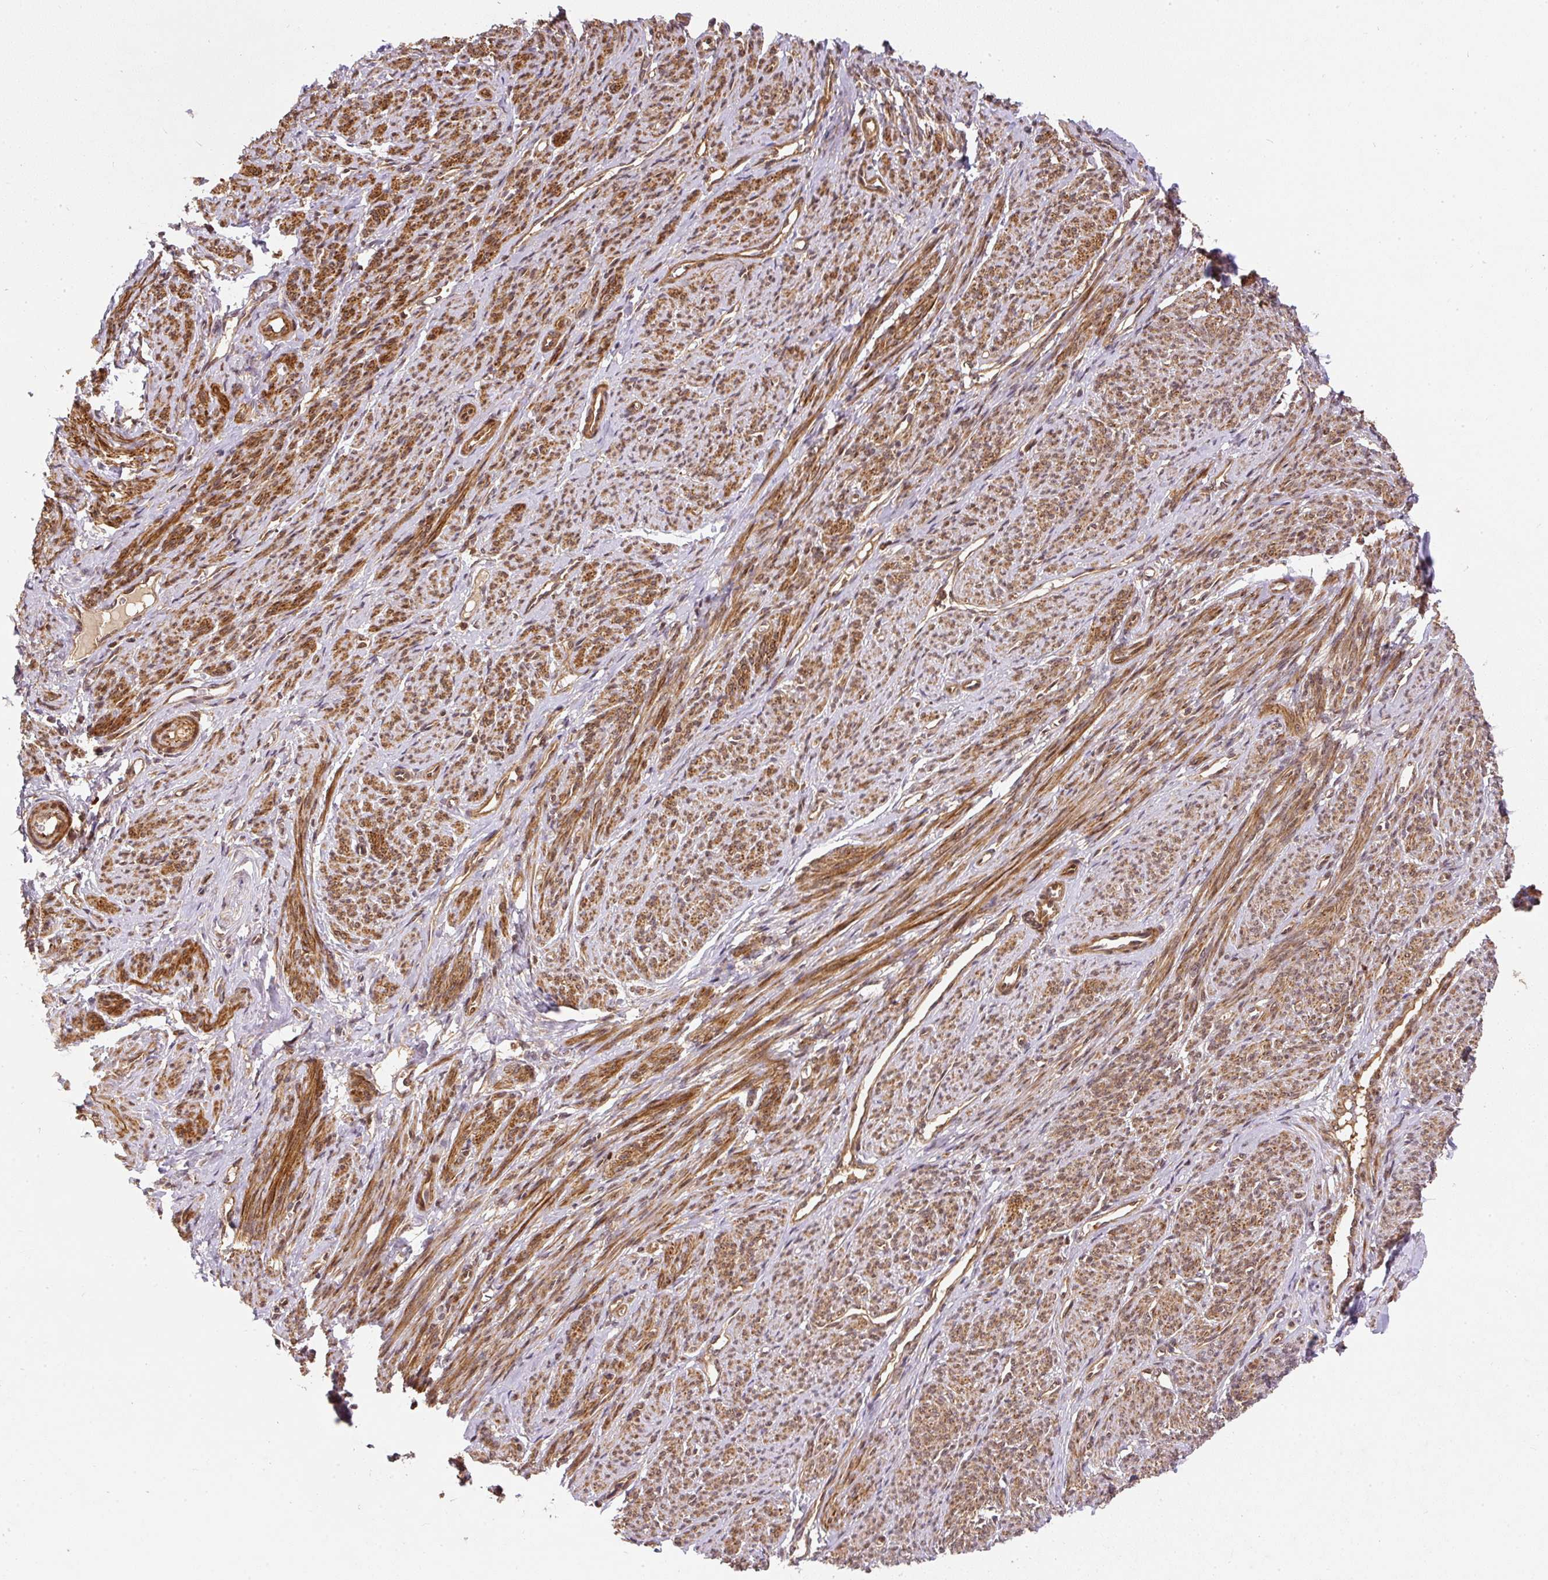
{"staining": {"intensity": "strong", "quantity": ">75%", "location": "cytoplasmic/membranous"}, "tissue": "smooth muscle", "cell_type": "Smooth muscle cells", "image_type": "normal", "snomed": [{"axis": "morphology", "description": "Normal tissue, NOS"}, {"axis": "topography", "description": "Smooth muscle"}], "caption": "Protein expression analysis of benign smooth muscle reveals strong cytoplasmic/membranous positivity in about >75% of smooth muscle cells.", "gene": "PSMD1", "patient": {"sex": "female", "age": 65}}